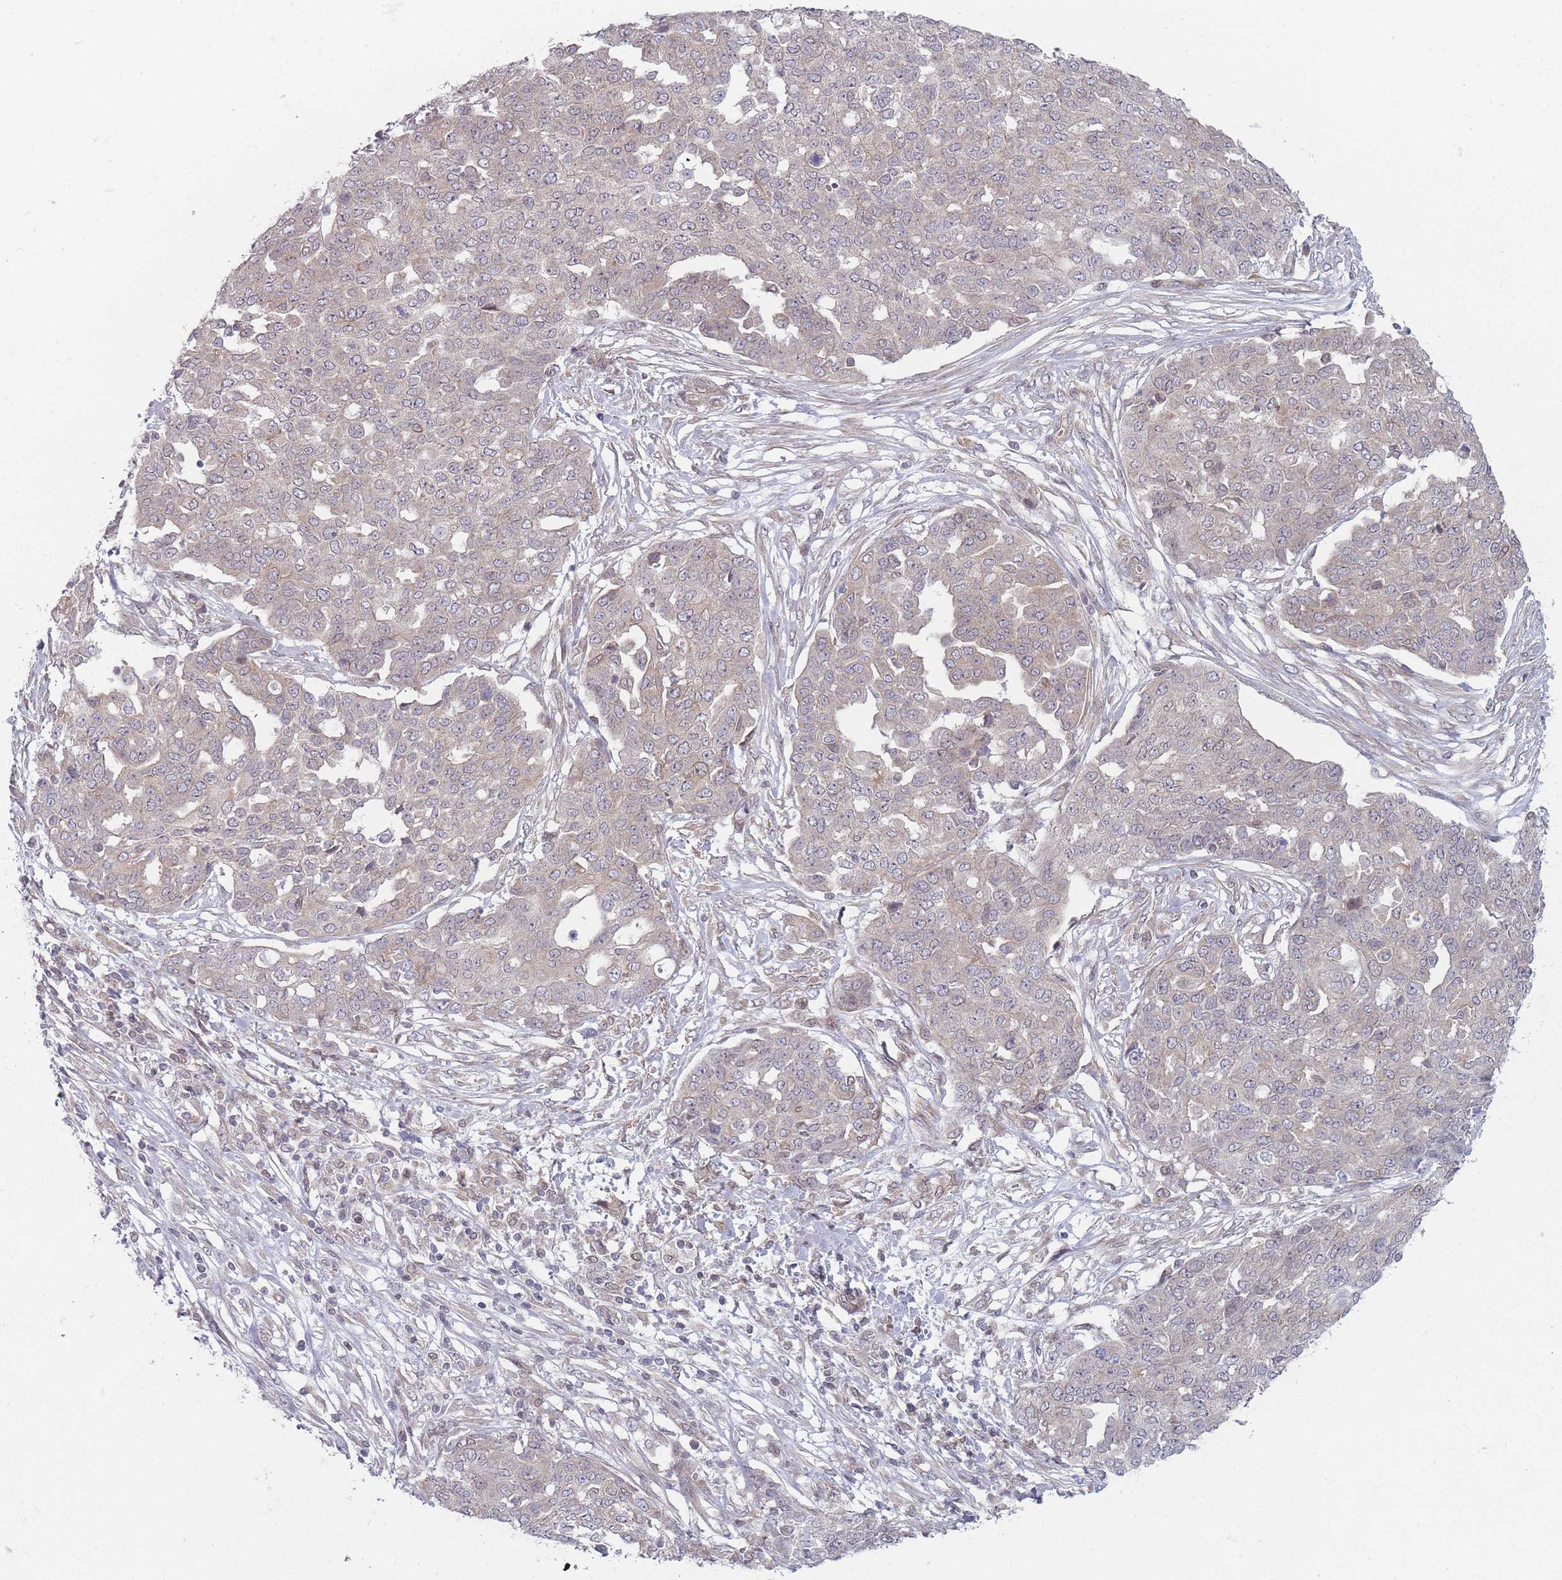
{"staining": {"intensity": "weak", "quantity": "<25%", "location": "cytoplasmic/membranous"}, "tissue": "ovarian cancer", "cell_type": "Tumor cells", "image_type": "cancer", "snomed": [{"axis": "morphology", "description": "Cystadenocarcinoma, serous, NOS"}, {"axis": "topography", "description": "Soft tissue"}, {"axis": "topography", "description": "Ovary"}], "caption": "A photomicrograph of ovarian cancer (serous cystadenocarcinoma) stained for a protein reveals no brown staining in tumor cells.", "gene": "VRK2", "patient": {"sex": "female", "age": 57}}